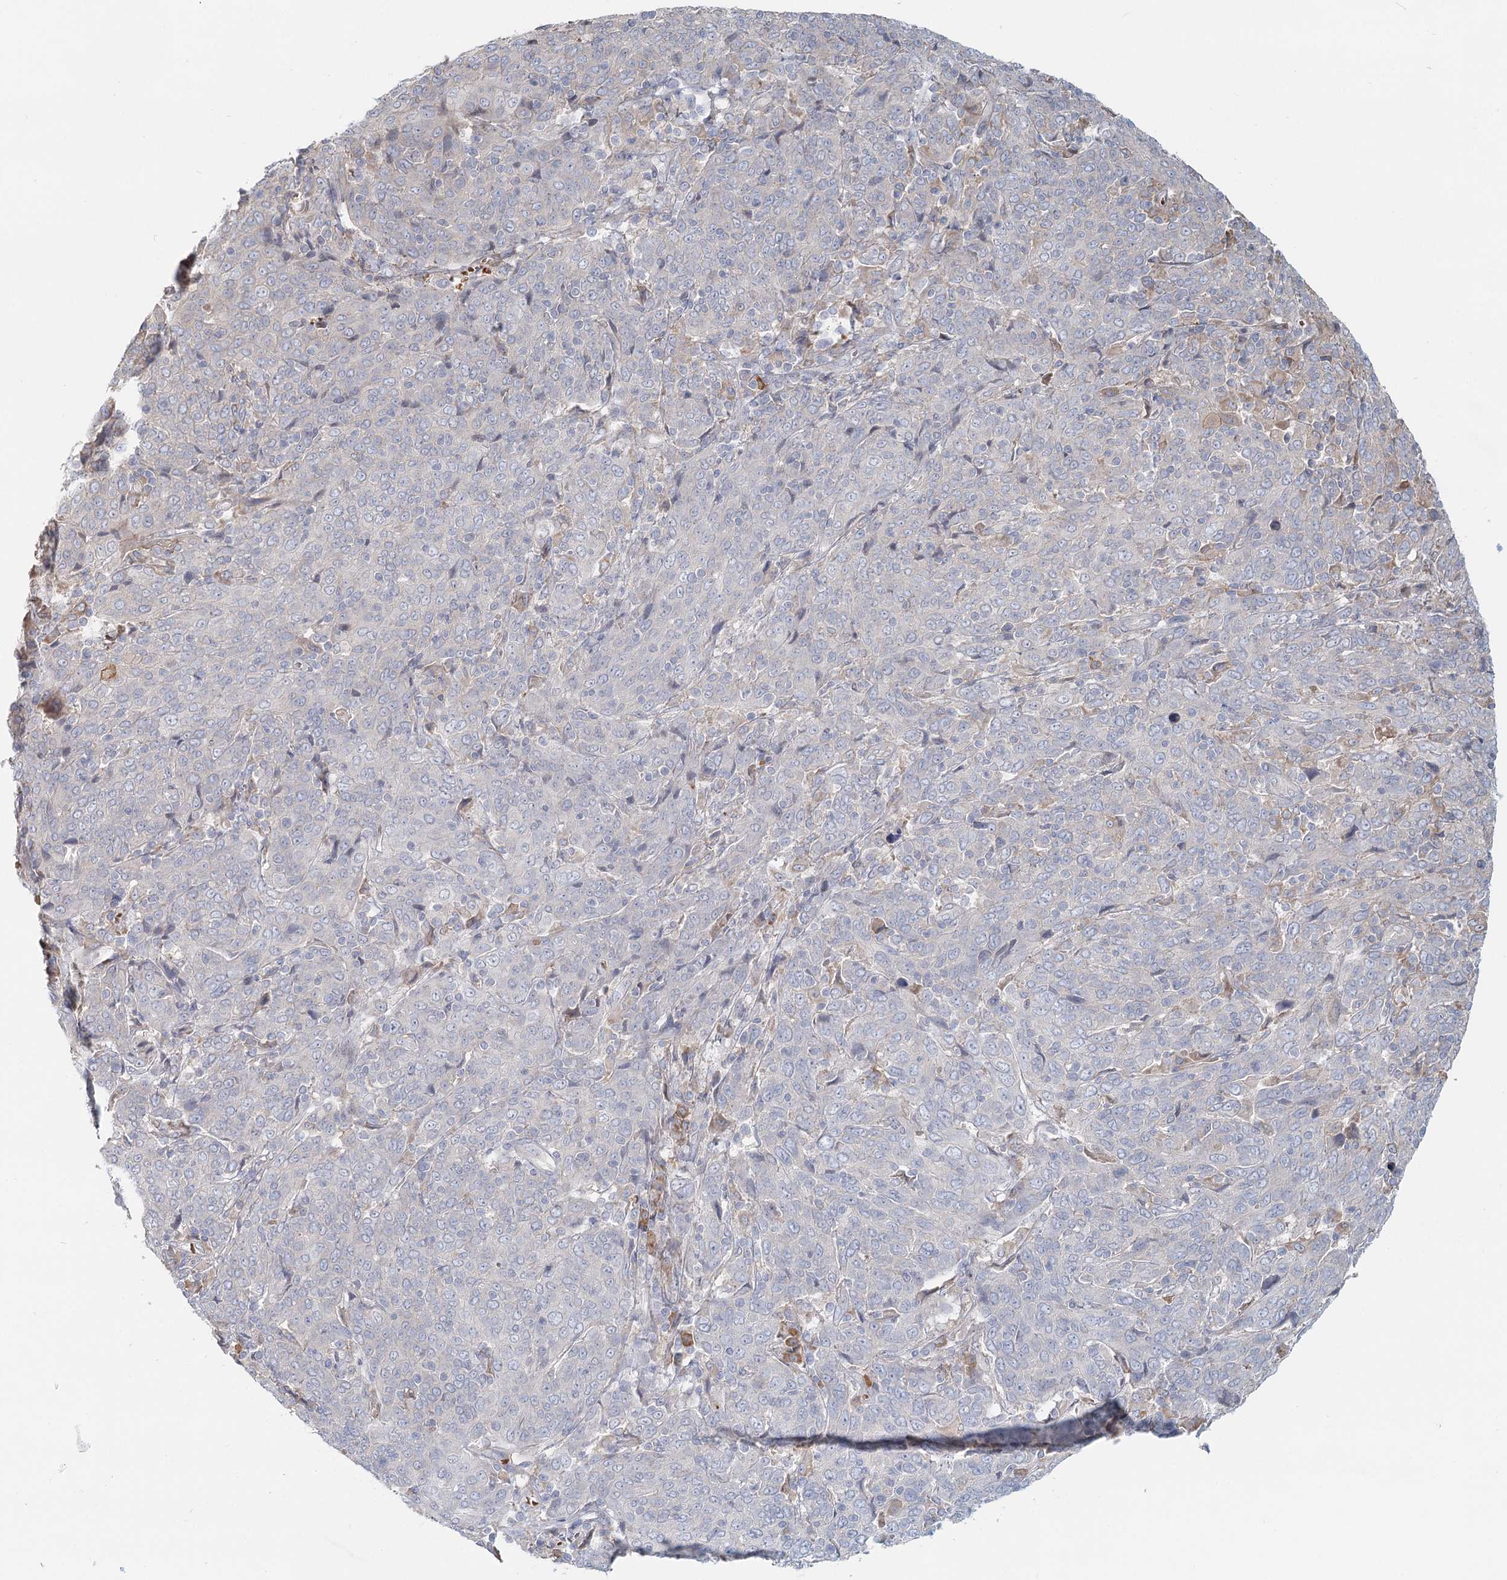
{"staining": {"intensity": "negative", "quantity": "none", "location": "none"}, "tissue": "cervical cancer", "cell_type": "Tumor cells", "image_type": "cancer", "snomed": [{"axis": "morphology", "description": "Squamous cell carcinoma, NOS"}, {"axis": "topography", "description": "Cervix"}], "caption": "Tumor cells are negative for protein expression in human cervical cancer.", "gene": "ANKRD16", "patient": {"sex": "female", "age": 67}}